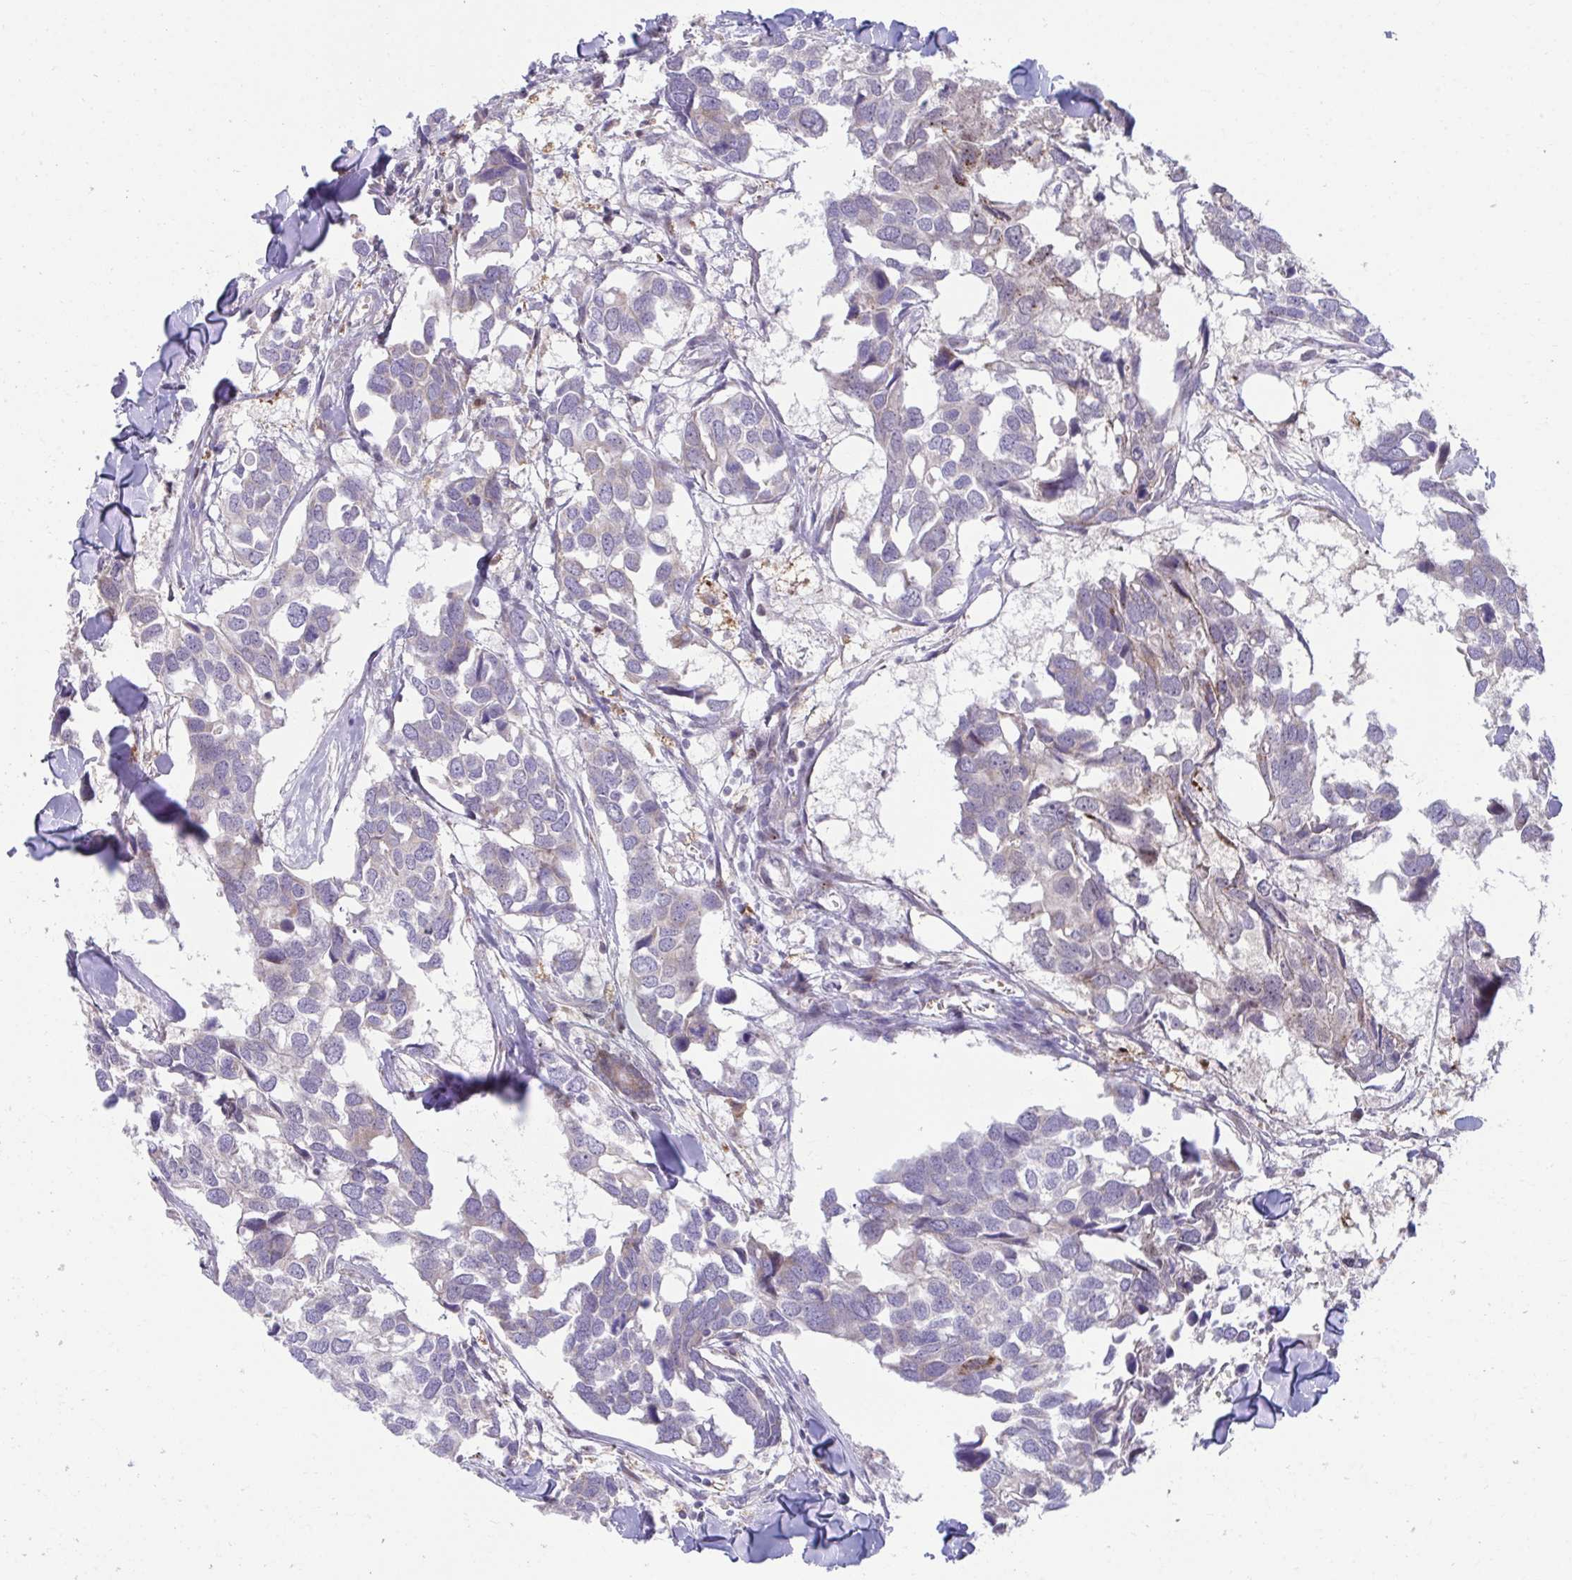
{"staining": {"intensity": "negative", "quantity": "none", "location": "none"}, "tissue": "breast cancer", "cell_type": "Tumor cells", "image_type": "cancer", "snomed": [{"axis": "morphology", "description": "Duct carcinoma"}, {"axis": "topography", "description": "Breast"}], "caption": "The micrograph reveals no significant staining in tumor cells of breast invasive ductal carcinoma.", "gene": "C16orf54", "patient": {"sex": "female", "age": 83}}